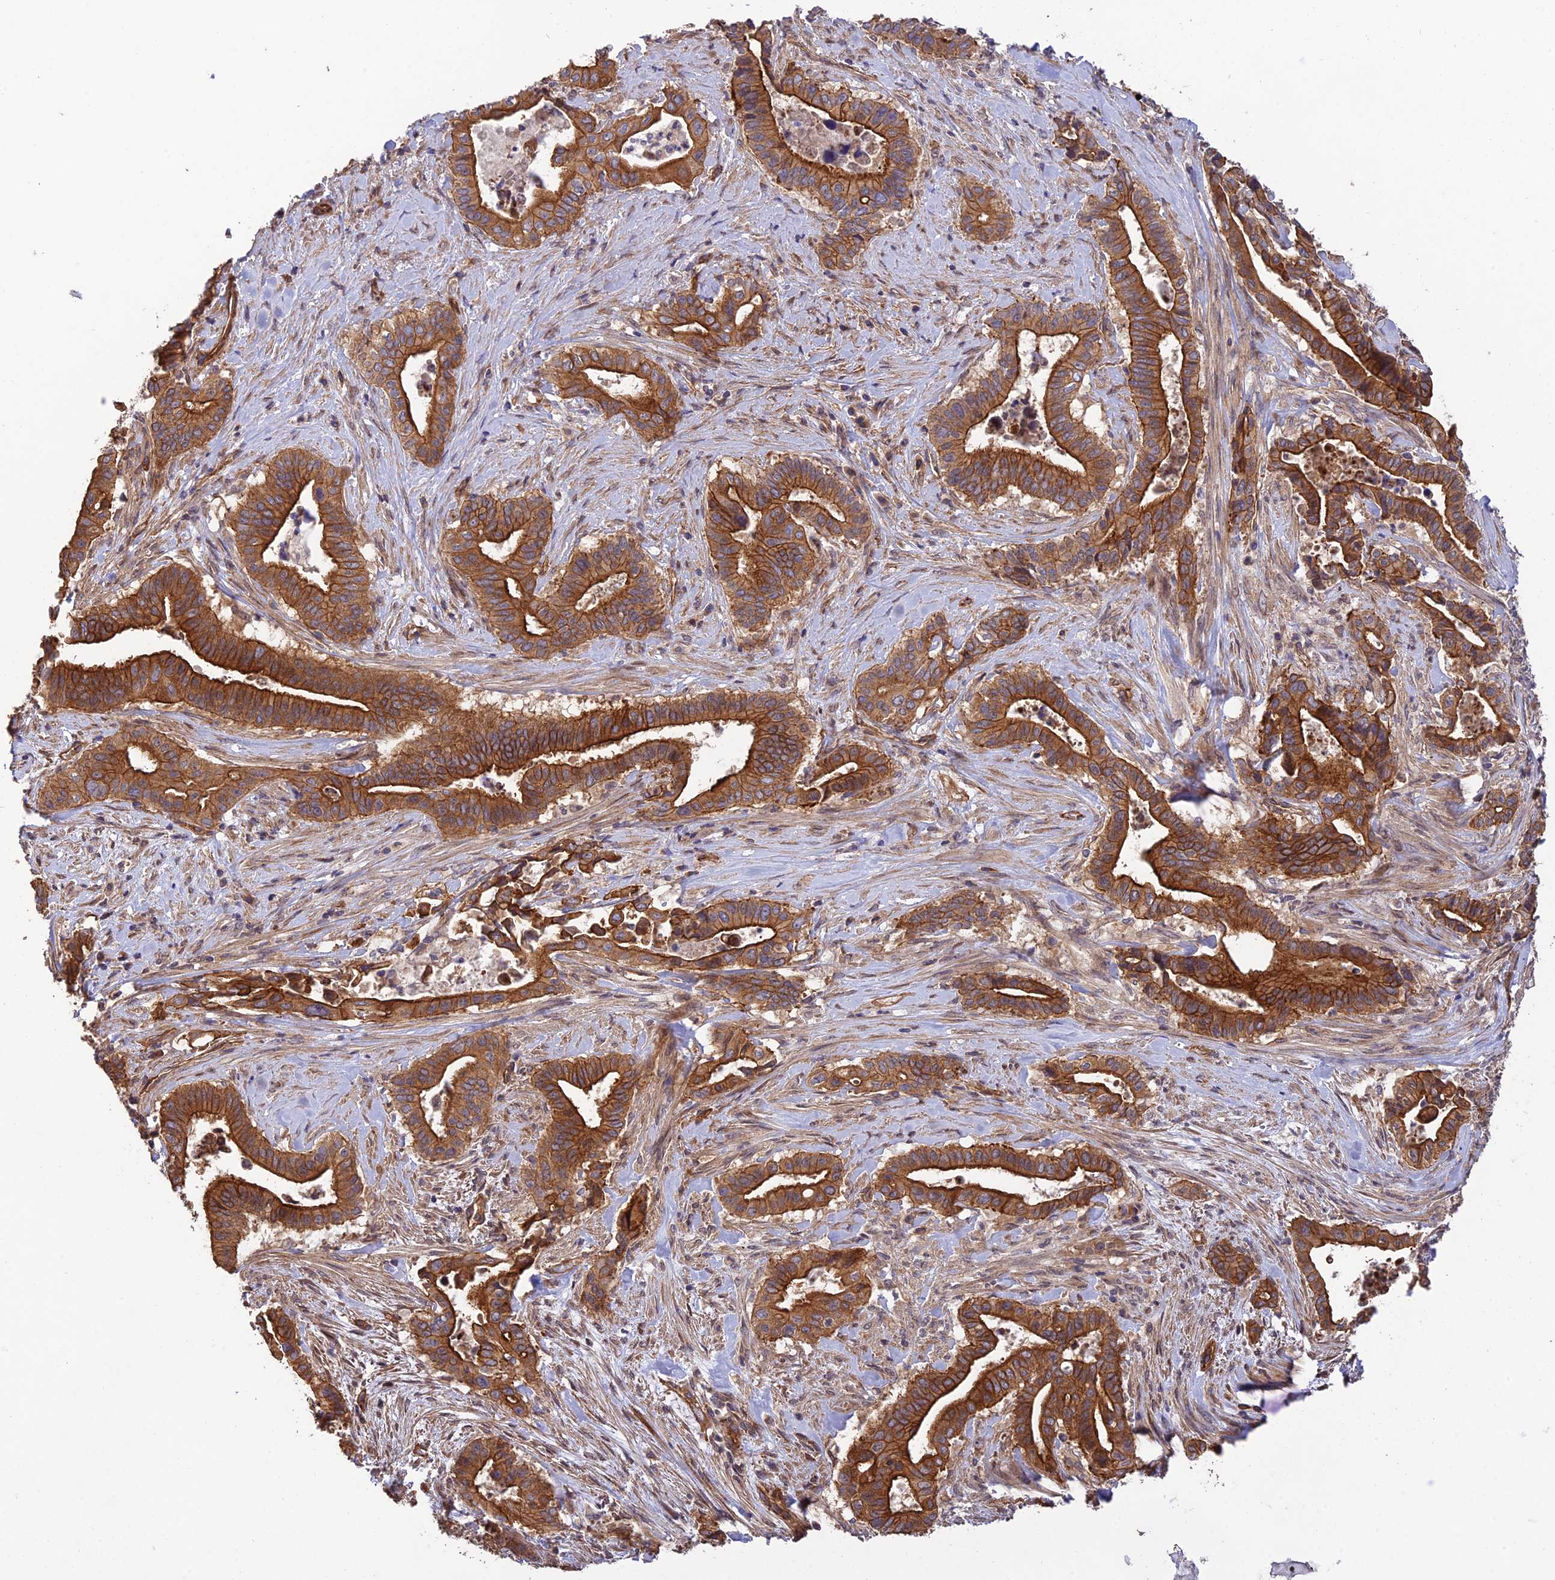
{"staining": {"intensity": "strong", "quantity": ">75%", "location": "cytoplasmic/membranous"}, "tissue": "pancreatic cancer", "cell_type": "Tumor cells", "image_type": "cancer", "snomed": [{"axis": "morphology", "description": "Adenocarcinoma, NOS"}, {"axis": "topography", "description": "Pancreas"}], "caption": "IHC of pancreatic adenocarcinoma demonstrates high levels of strong cytoplasmic/membranous staining in approximately >75% of tumor cells.", "gene": "HOMER2", "patient": {"sex": "female", "age": 77}}